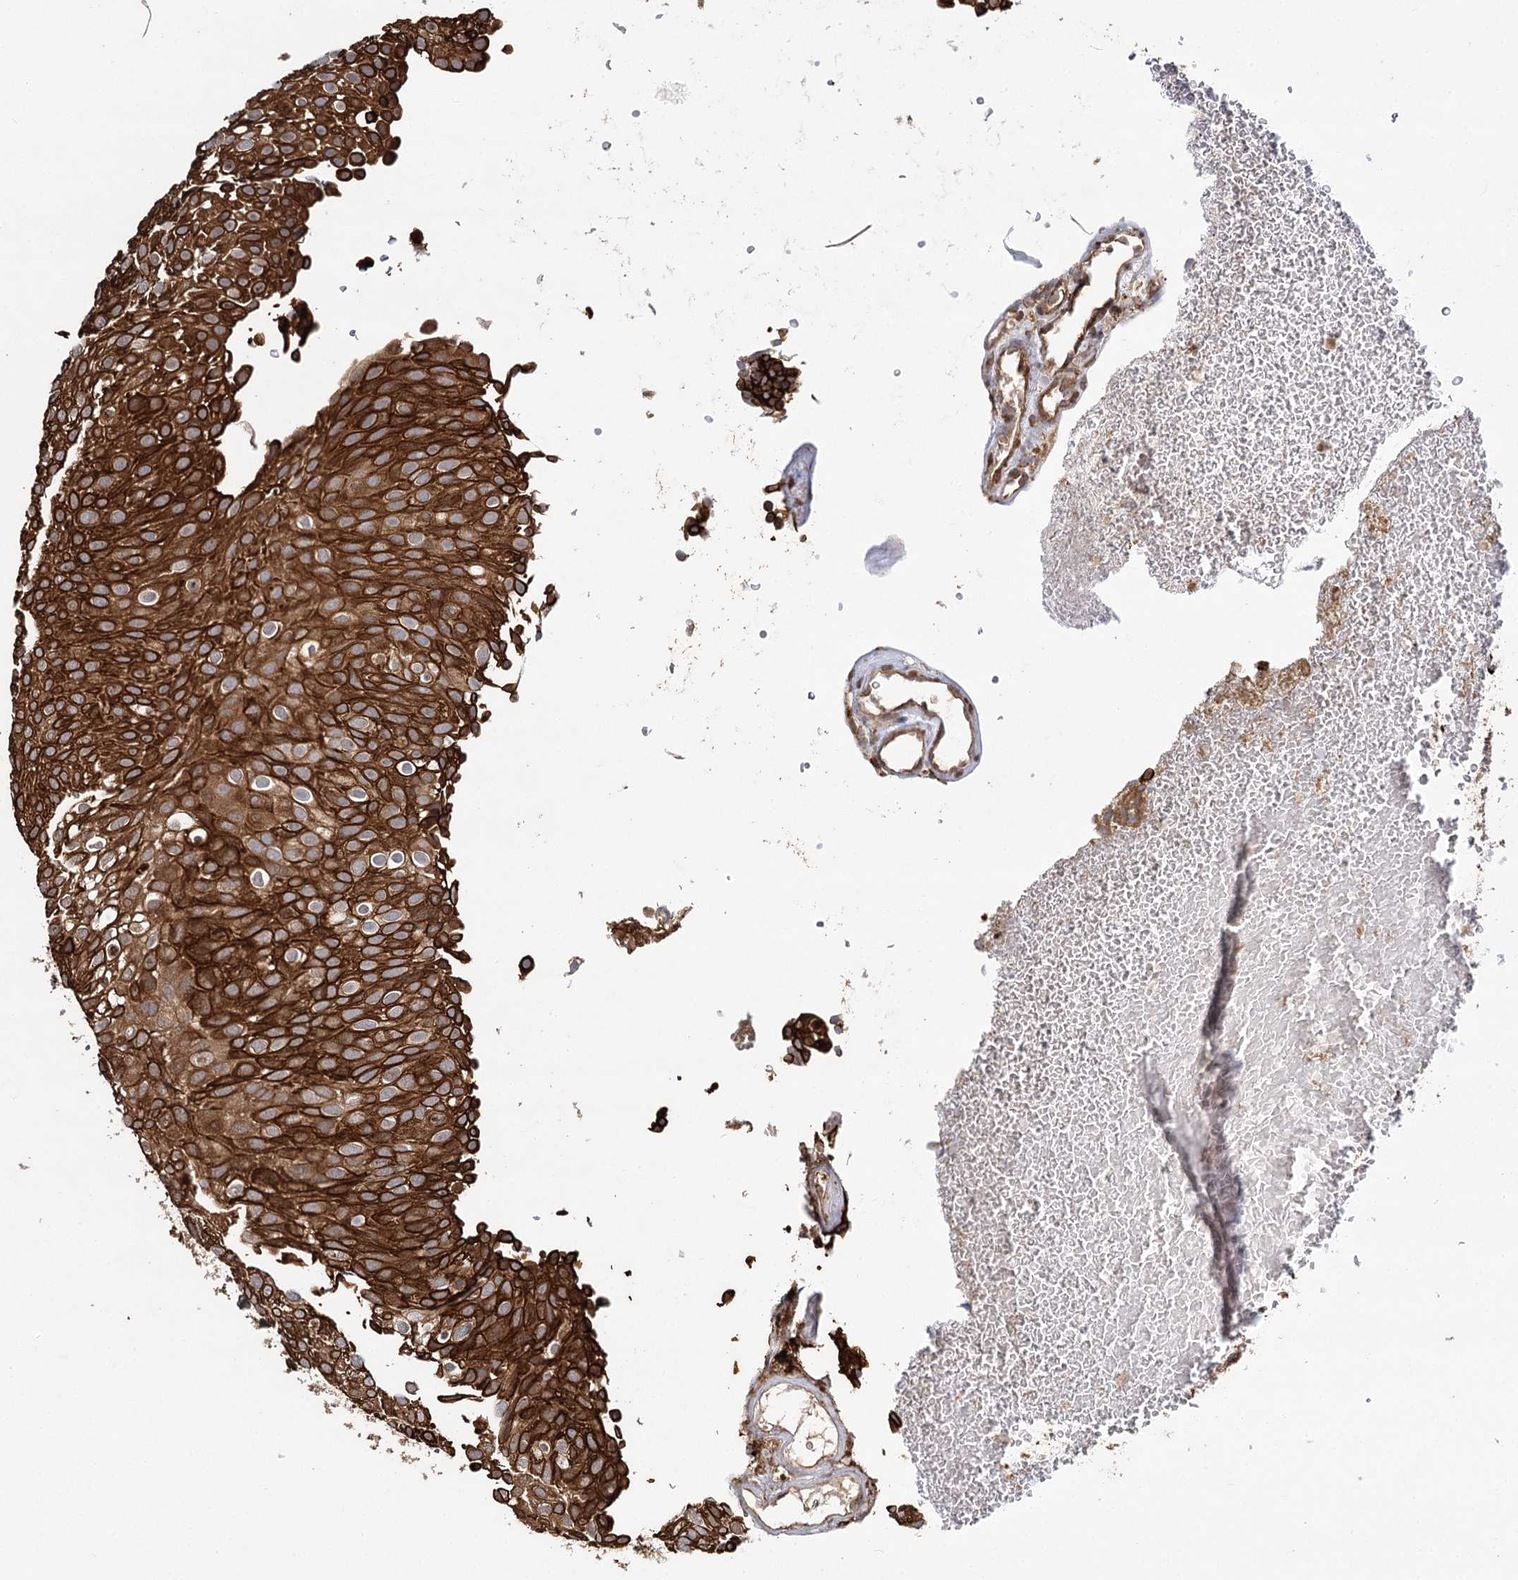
{"staining": {"intensity": "strong", "quantity": ">75%", "location": "cytoplasmic/membranous"}, "tissue": "urothelial cancer", "cell_type": "Tumor cells", "image_type": "cancer", "snomed": [{"axis": "morphology", "description": "Urothelial carcinoma, Low grade"}, {"axis": "topography", "description": "Urinary bladder"}], "caption": "Immunohistochemistry photomicrograph of neoplastic tissue: urothelial cancer stained using immunohistochemistry displays high levels of strong protein expression localized specifically in the cytoplasmic/membranous of tumor cells, appearing as a cytoplasmic/membranous brown color.", "gene": "DNAJB14", "patient": {"sex": "male", "age": 78}}